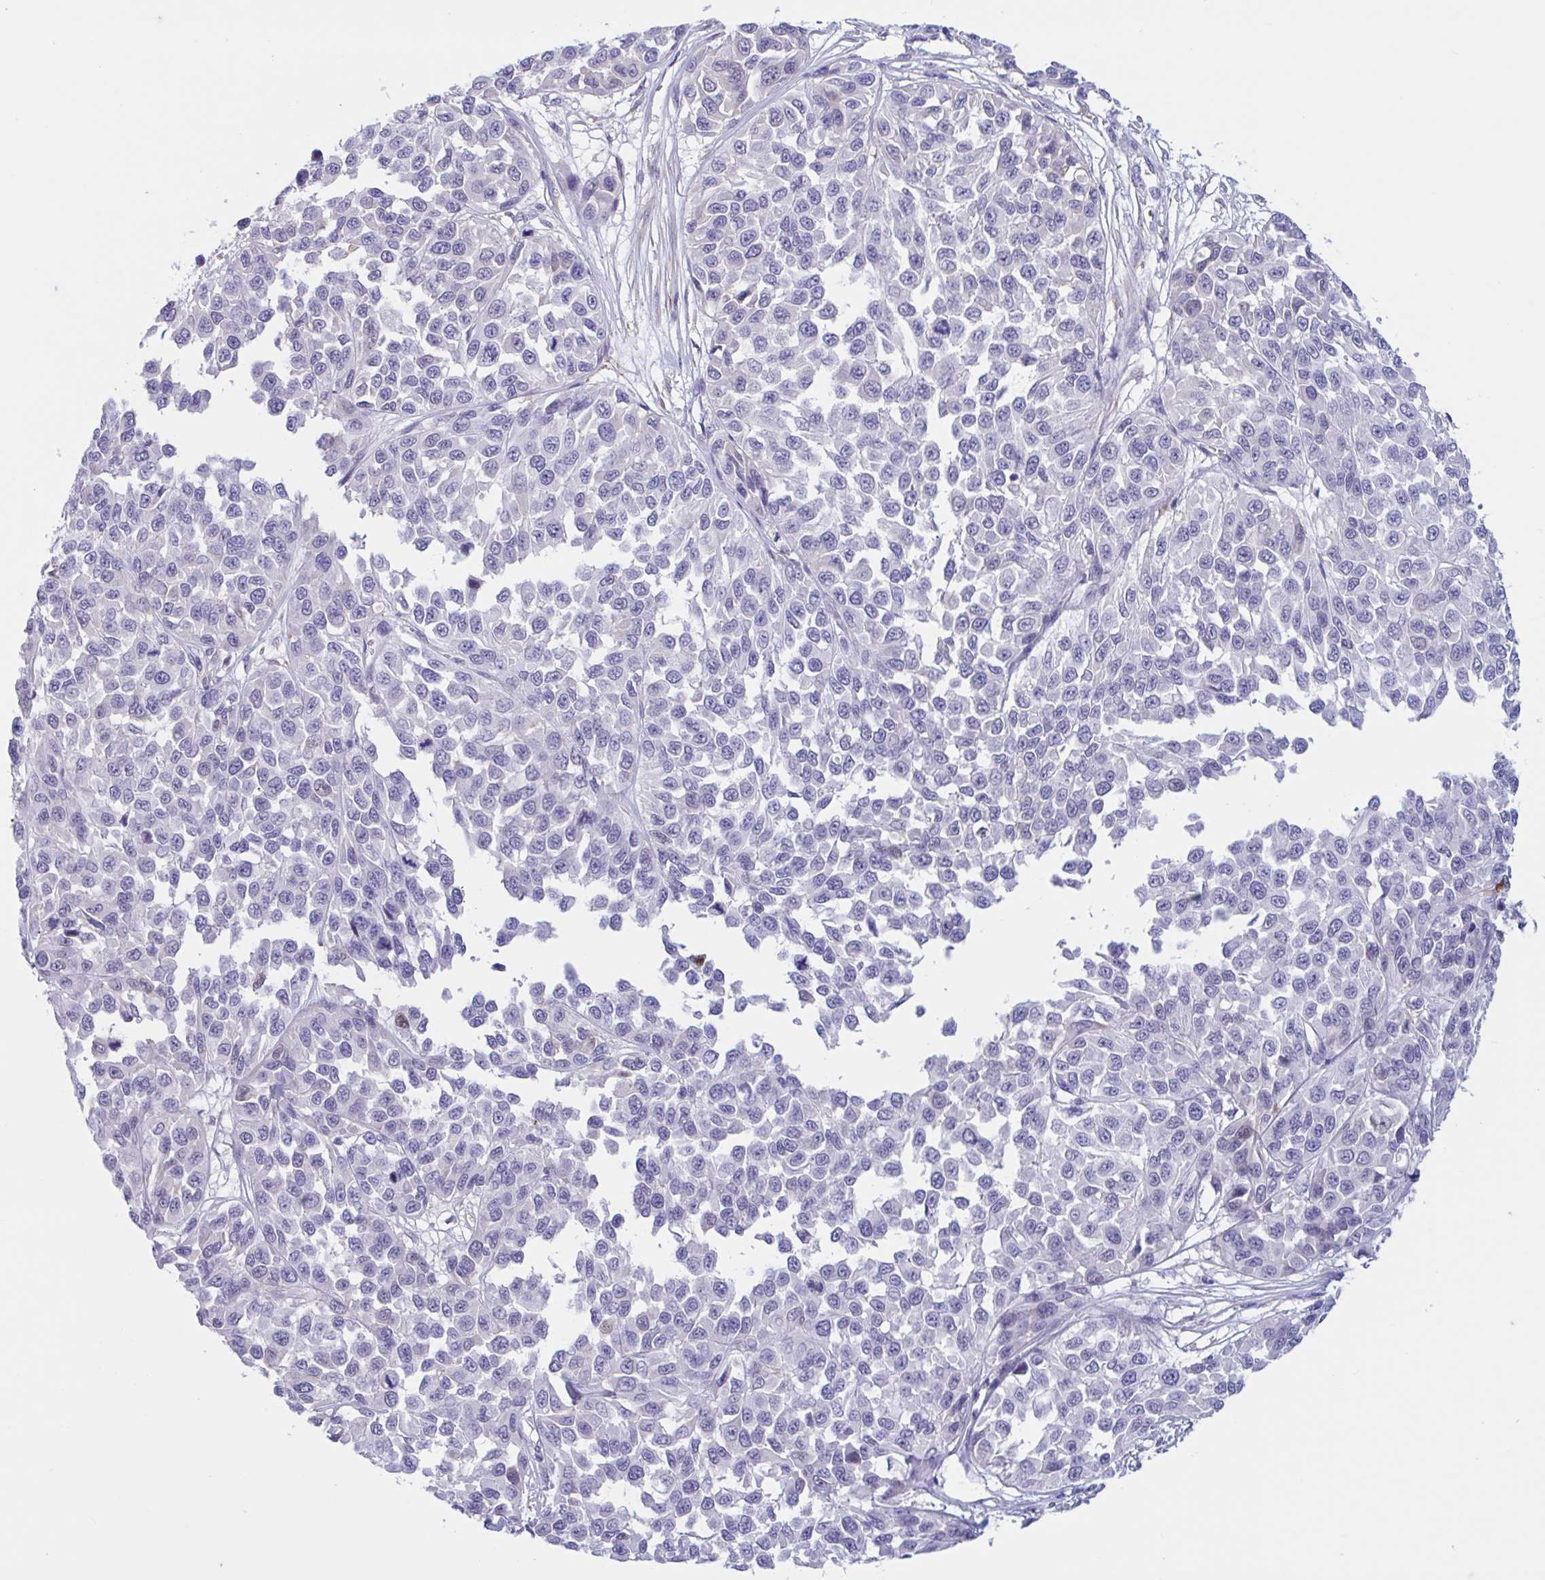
{"staining": {"intensity": "negative", "quantity": "none", "location": "none"}, "tissue": "melanoma", "cell_type": "Tumor cells", "image_type": "cancer", "snomed": [{"axis": "morphology", "description": "Malignant melanoma, NOS"}, {"axis": "topography", "description": "Skin"}], "caption": "Photomicrograph shows no significant protein positivity in tumor cells of melanoma. (DAB immunohistochemistry visualized using brightfield microscopy, high magnification).", "gene": "MS4A14", "patient": {"sex": "male", "age": 62}}